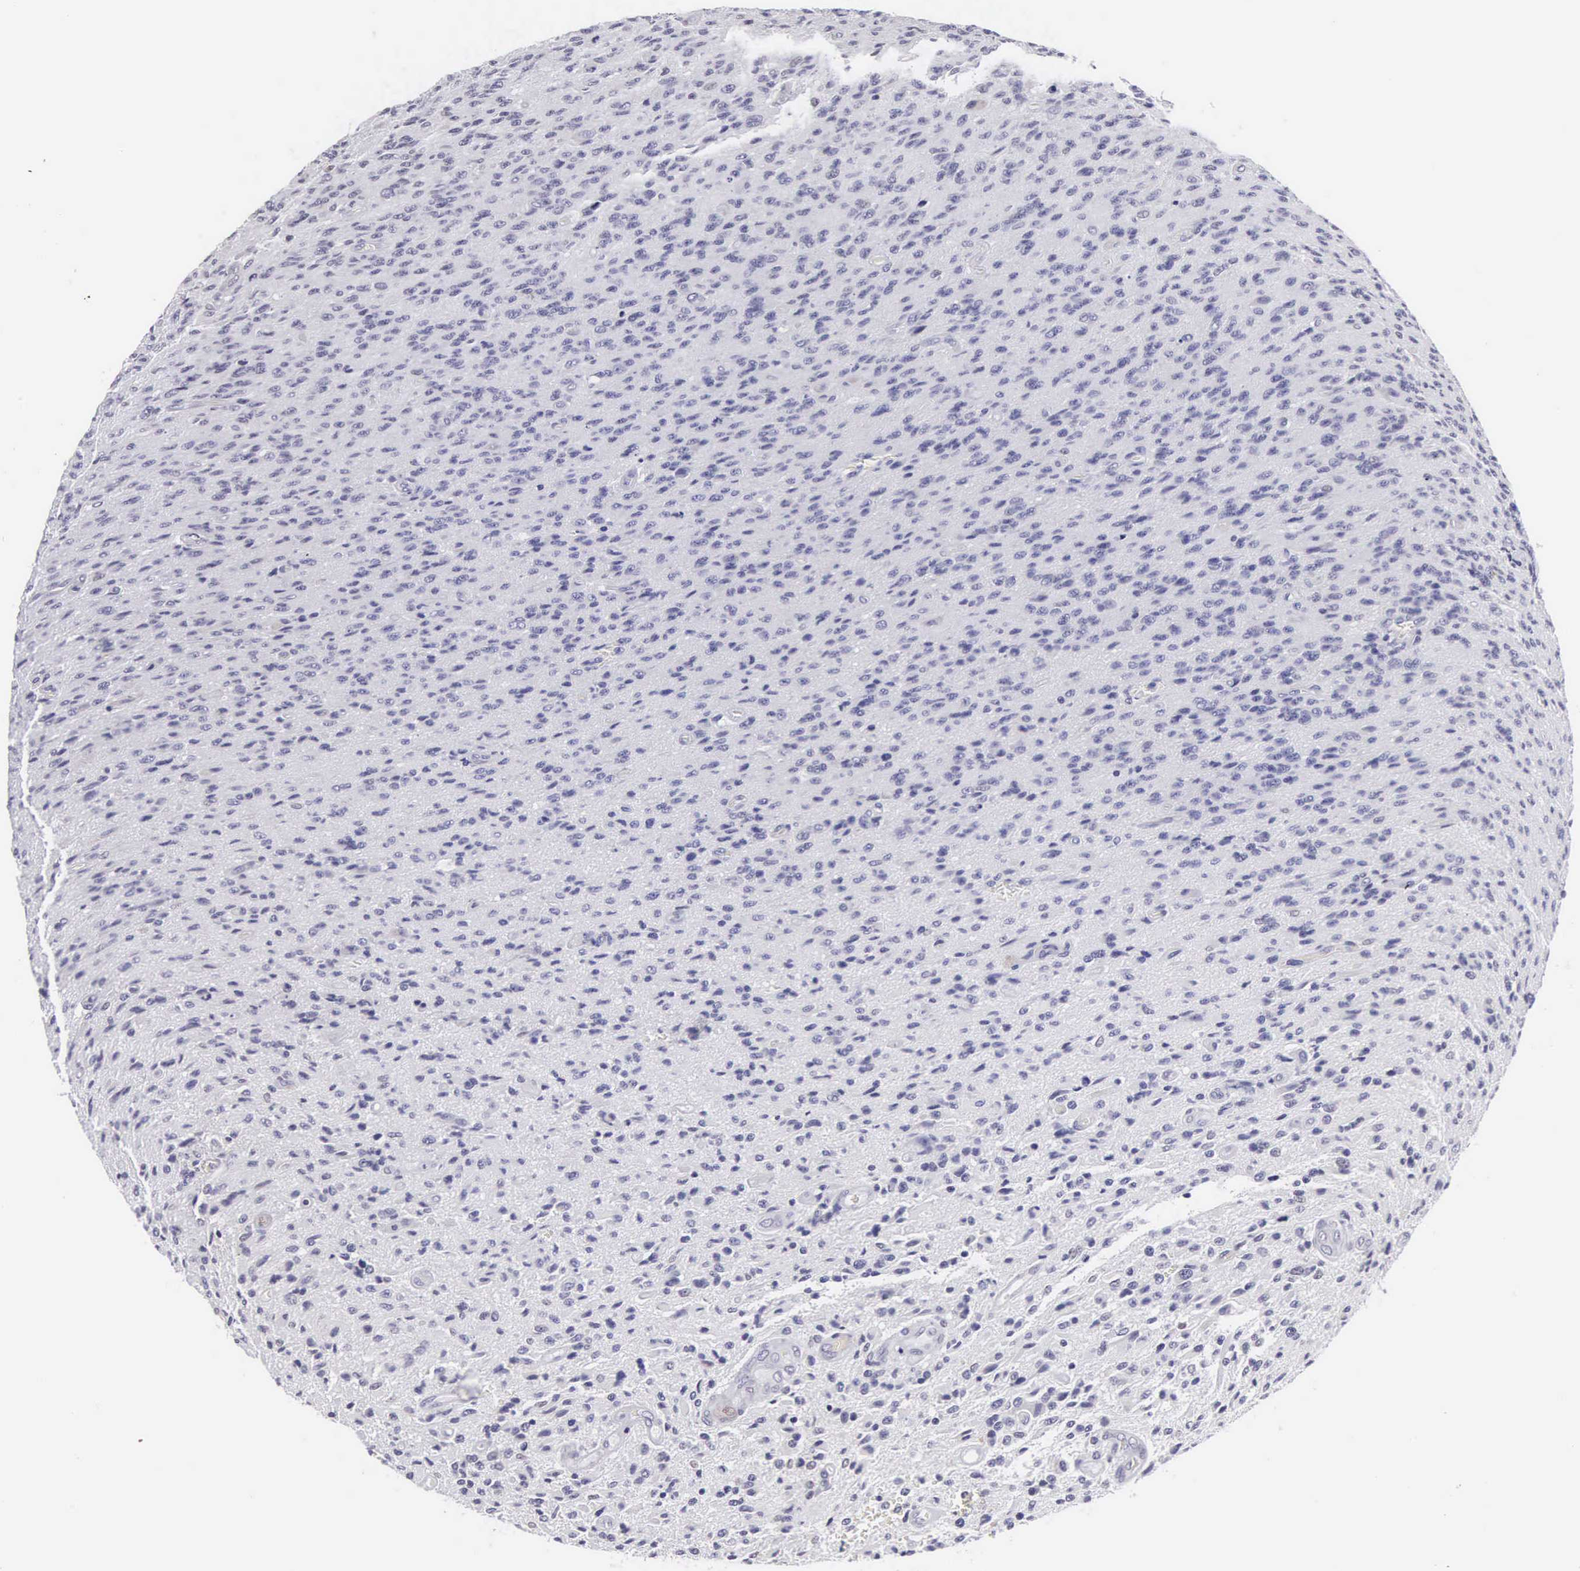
{"staining": {"intensity": "negative", "quantity": "none", "location": "none"}, "tissue": "glioma", "cell_type": "Tumor cells", "image_type": "cancer", "snomed": [{"axis": "morphology", "description": "Glioma, malignant, High grade"}, {"axis": "topography", "description": "Brain"}], "caption": "Protein analysis of malignant glioma (high-grade) exhibits no significant positivity in tumor cells. (IHC, brightfield microscopy, high magnification).", "gene": "ETV6", "patient": {"sex": "male", "age": 36}}